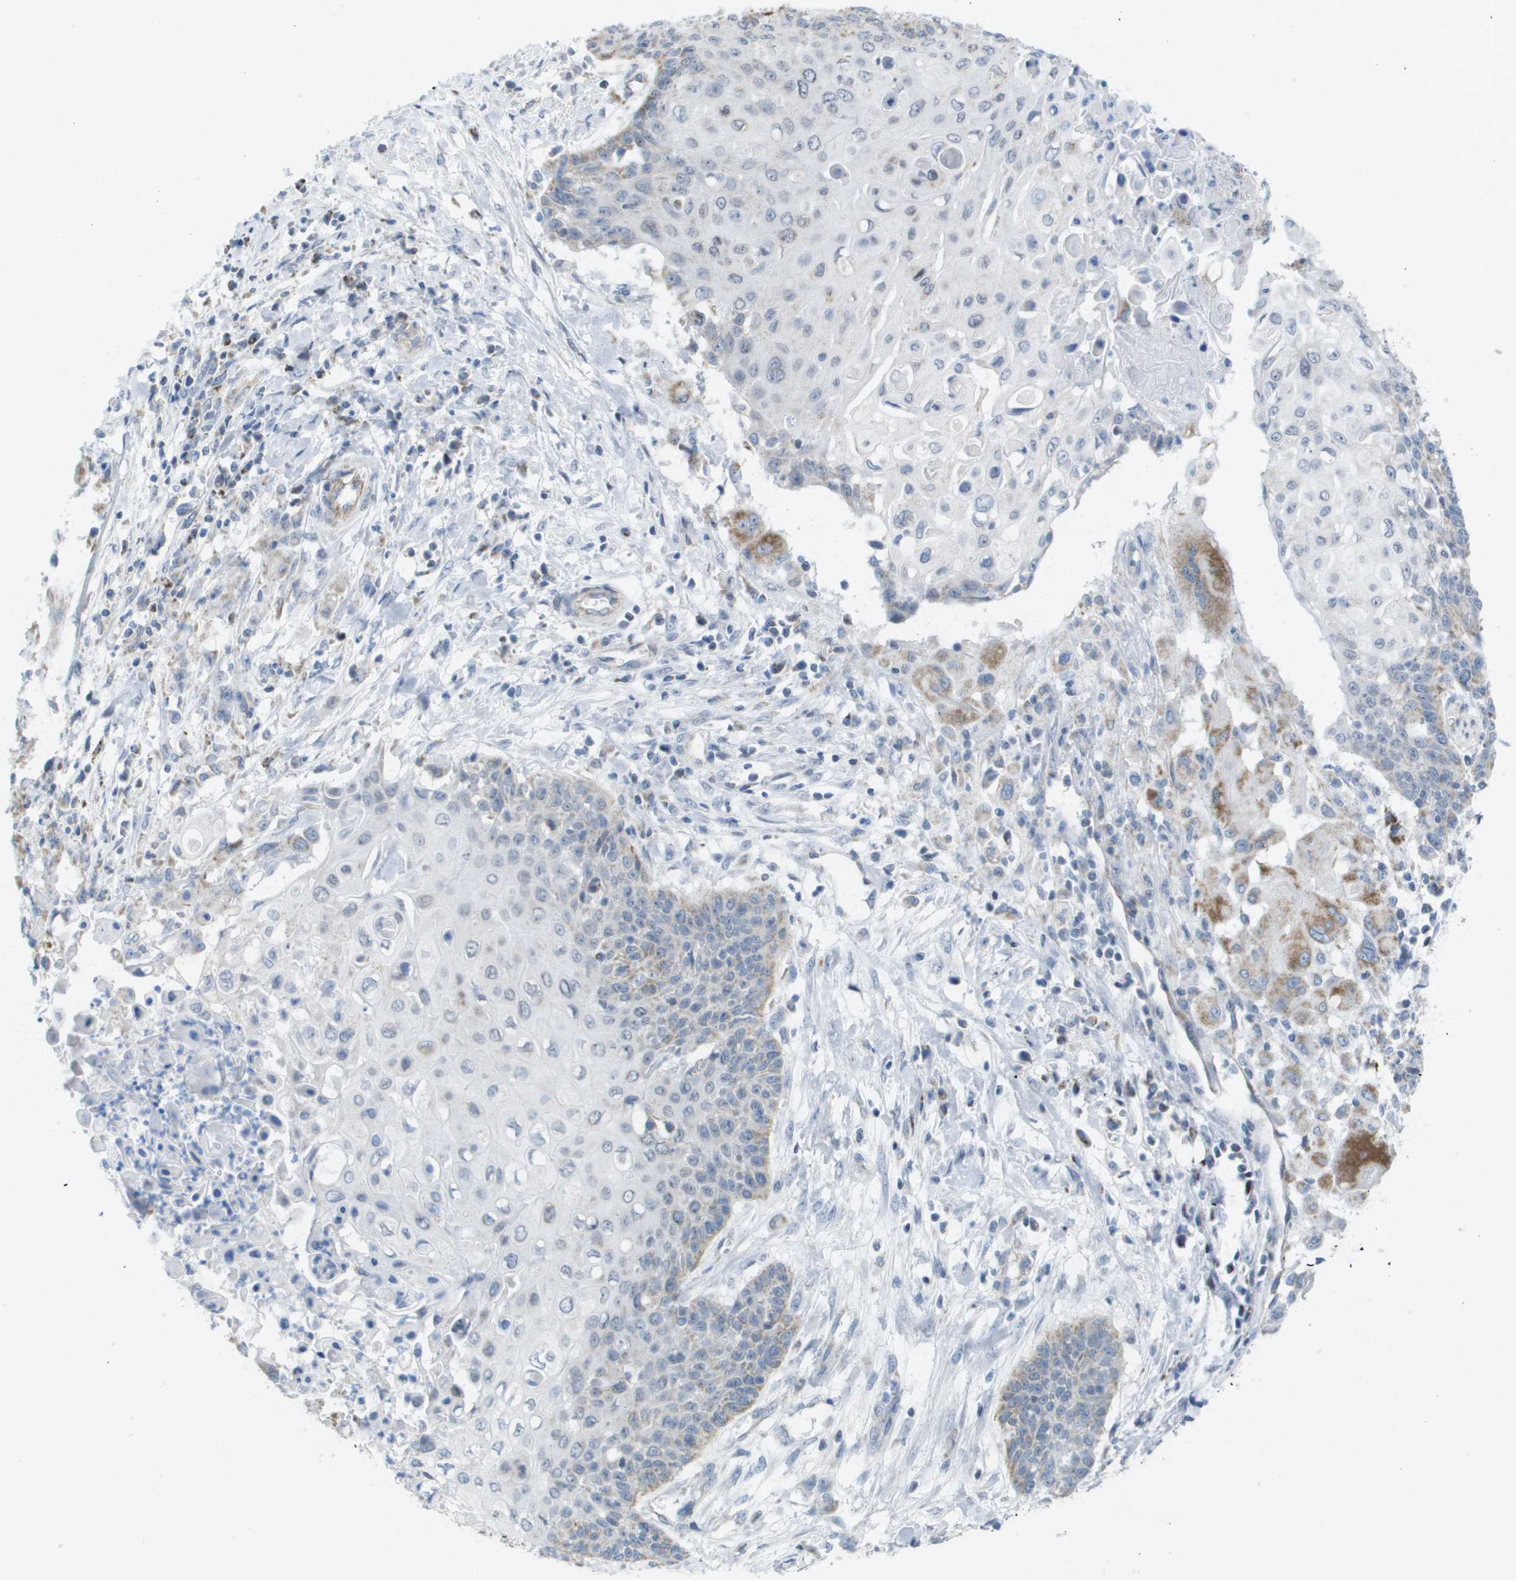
{"staining": {"intensity": "moderate", "quantity": "<25%", "location": "cytoplasmic/membranous"}, "tissue": "cervical cancer", "cell_type": "Tumor cells", "image_type": "cancer", "snomed": [{"axis": "morphology", "description": "Squamous cell carcinoma, NOS"}, {"axis": "topography", "description": "Cervix"}], "caption": "Cervical squamous cell carcinoma stained for a protein shows moderate cytoplasmic/membranous positivity in tumor cells.", "gene": "TMEM223", "patient": {"sex": "female", "age": 39}}